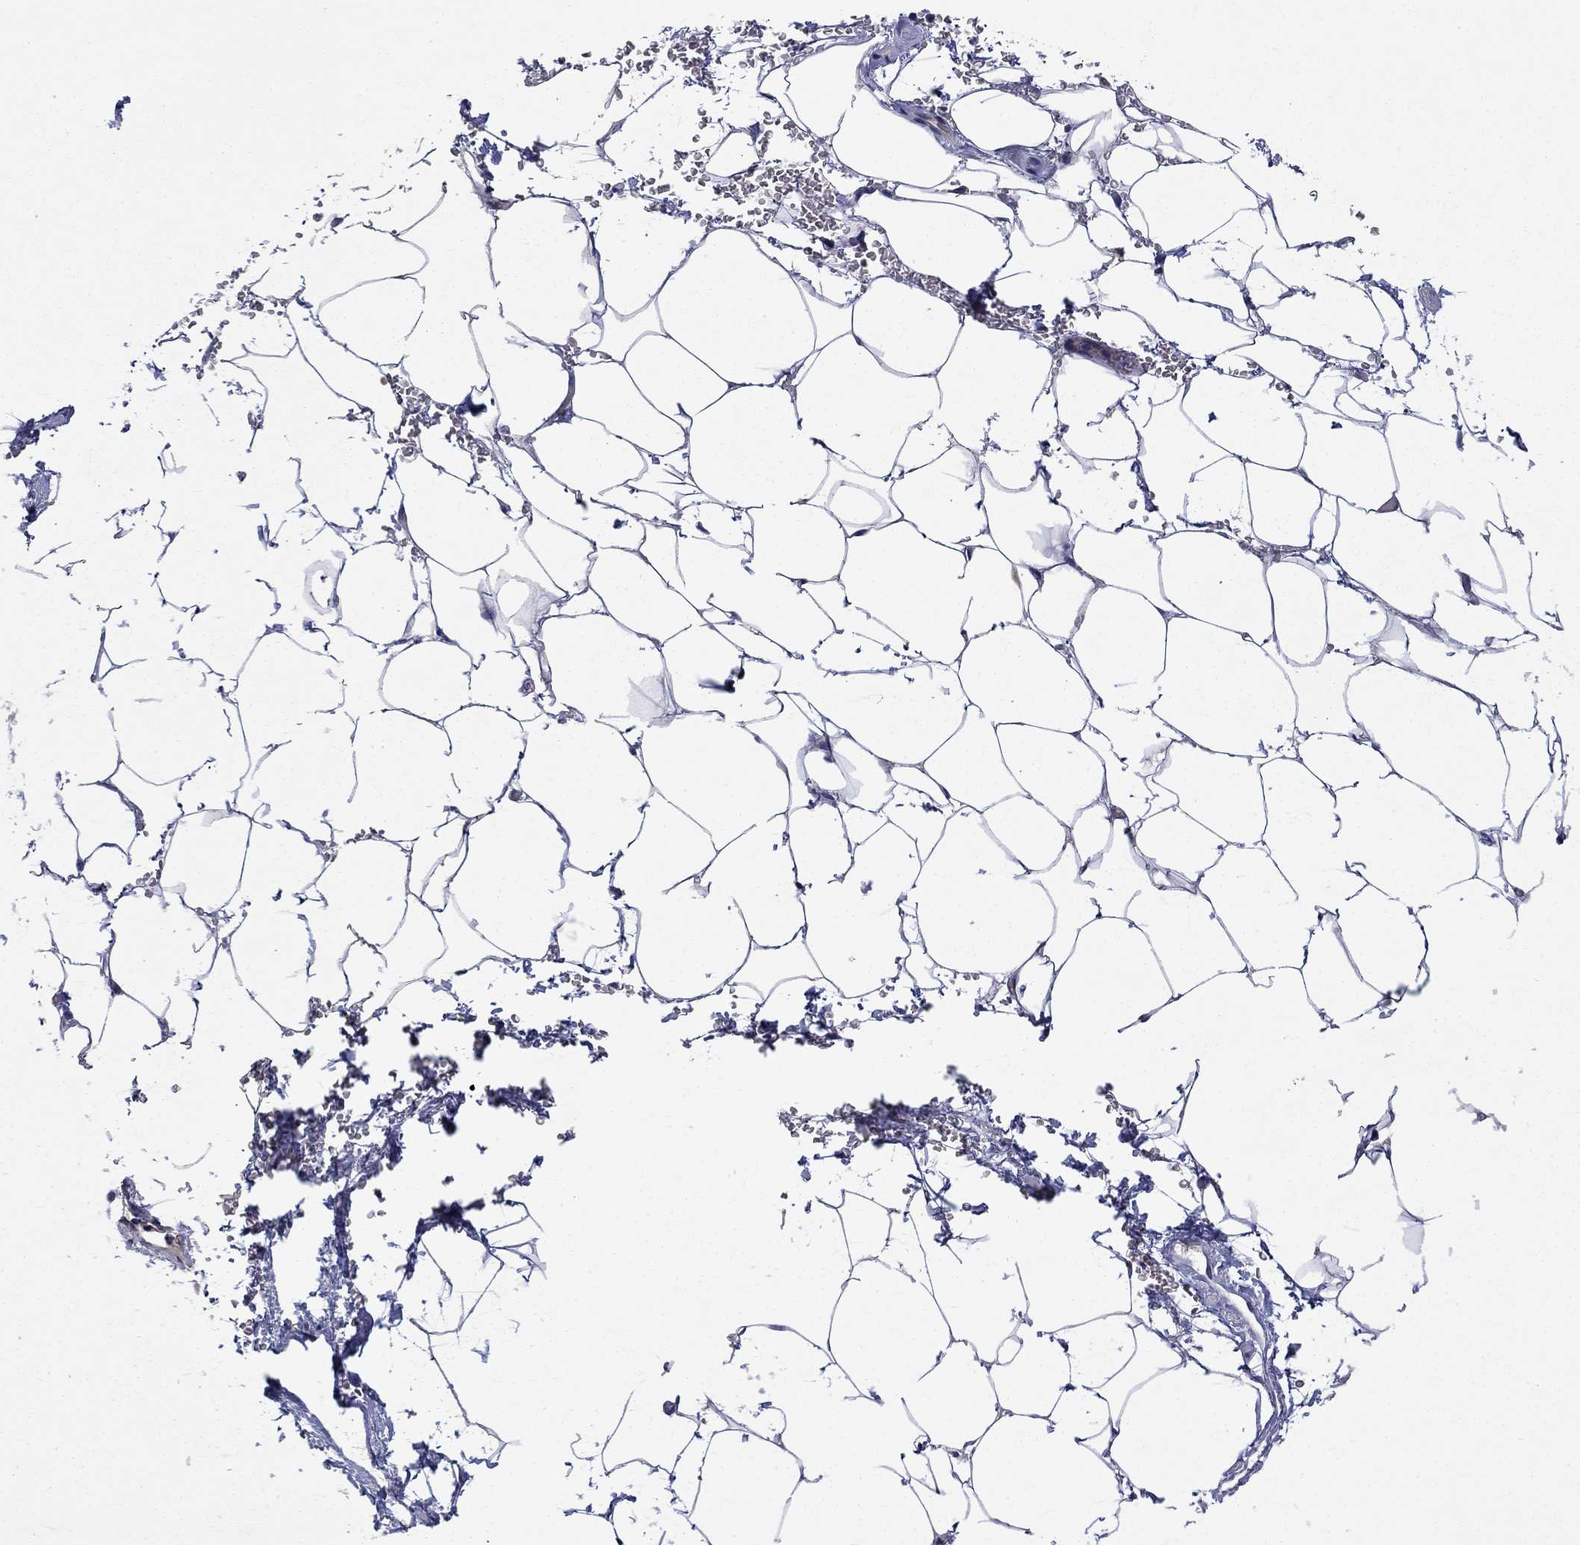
{"staining": {"intensity": "negative", "quantity": "none", "location": "none"}, "tissue": "adipose tissue", "cell_type": "Adipocytes", "image_type": "normal", "snomed": [{"axis": "morphology", "description": "Normal tissue, NOS"}, {"axis": "topography", "description": "Soft tissue"}, {"axis": "topography", "description": "Adipose tissue"}, {"axis": "topography", "description": "Vascular tissue"}, {"axis": "topography", "description": "Peripheral nerve tissue"}], "caption": "A photomicrograph of human adipose tissue is negative for staining in adipocytes. (DAB immunohistochemistry (IHC), high magnification).", "gene": "EMC9", "patient": {"sex": "male", "age": 68}}